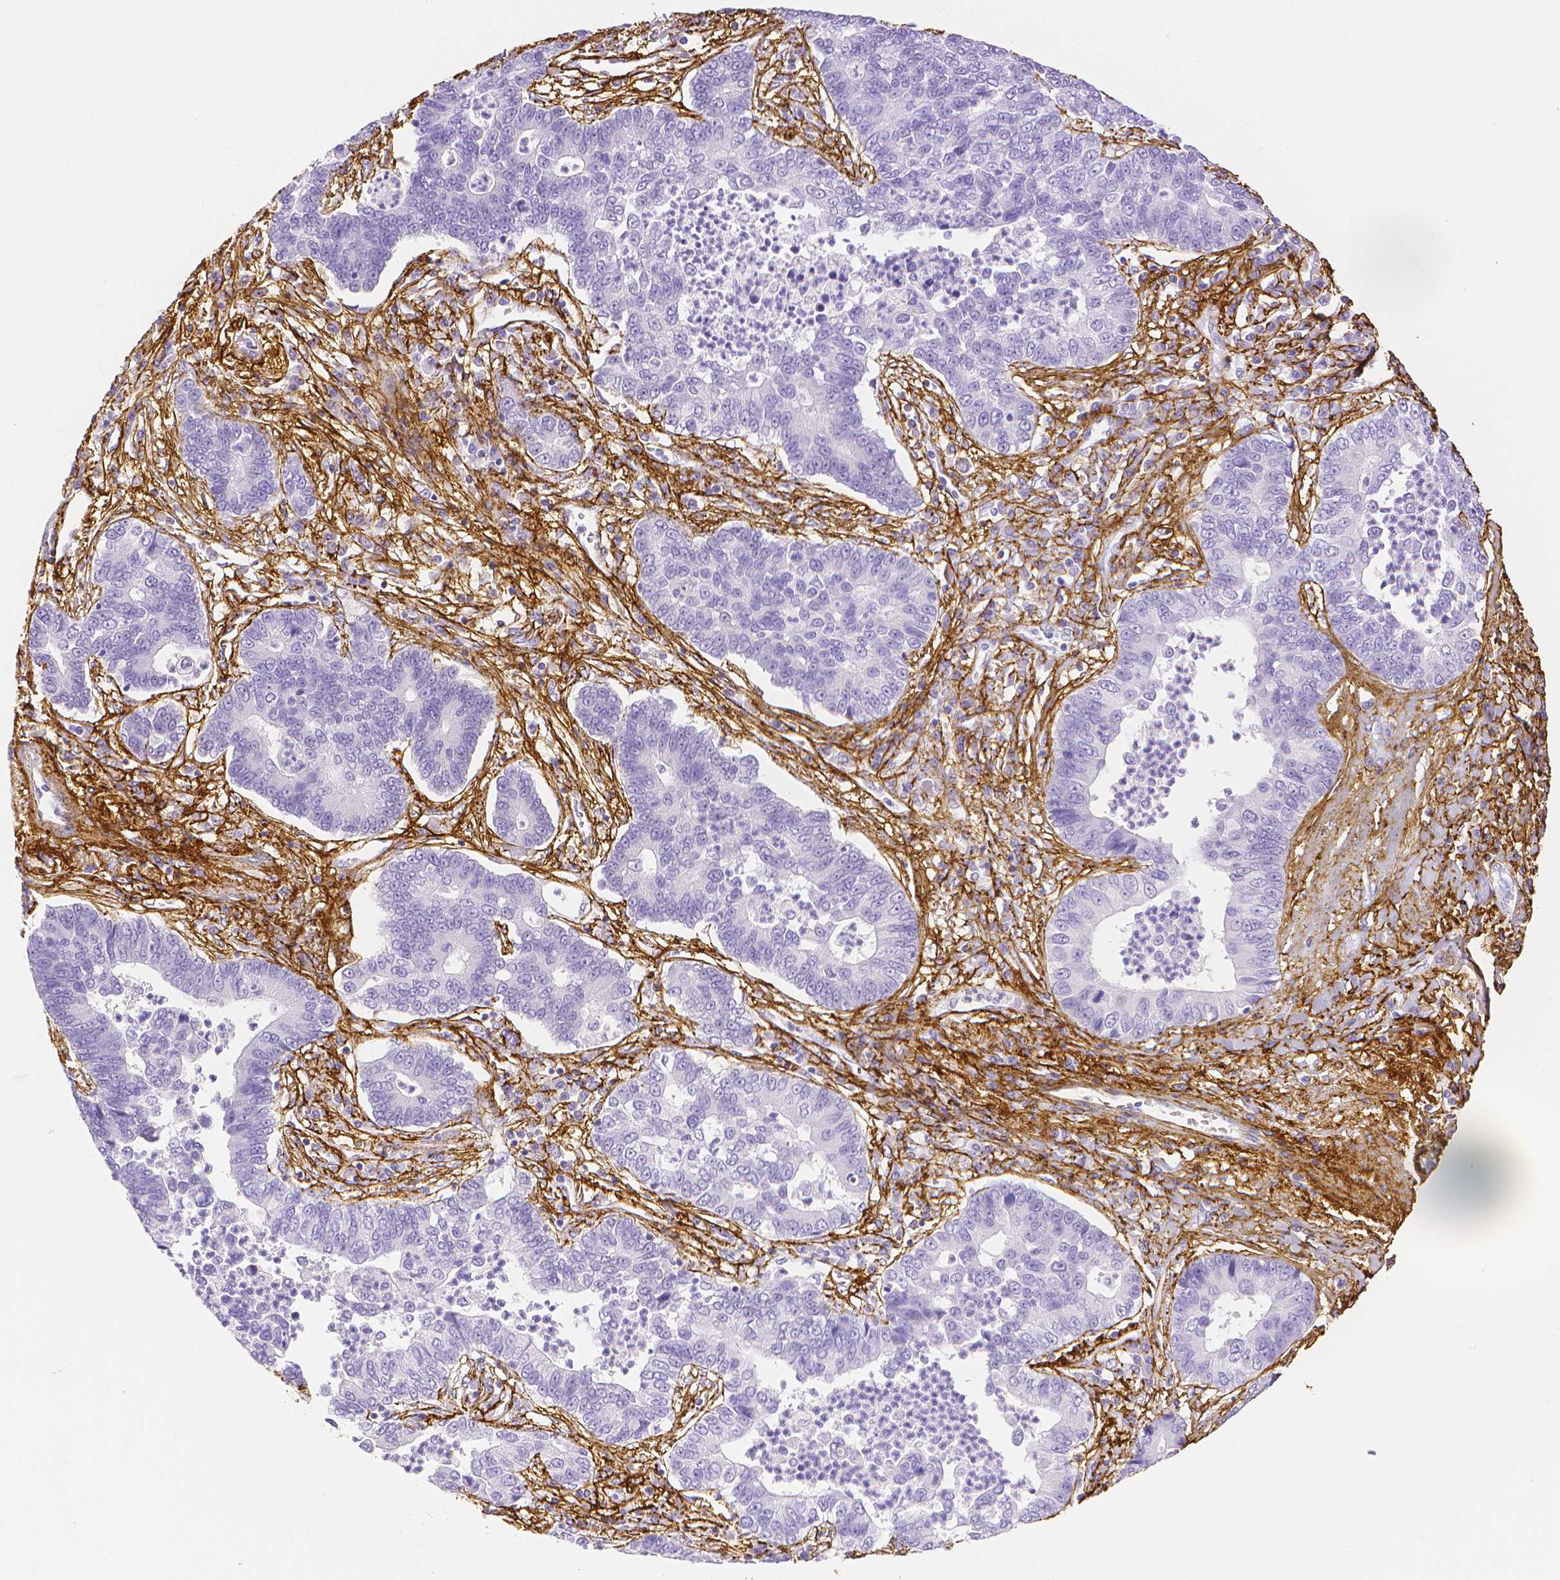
{"staining": {"intensity": "negative", "quantity": "none", "location": "none"}, "tissue": "lung cancer", "cell_type": "Tumor cells", "image_type": "cancer", "snomed": [{"axis": "morphology", "description": "Adenocarcinoma, NOS"}, {"axis": "topography", "description": "Lung"}], "caption": "Tumor cells are negative for protein expression in human lung cancer (adenocarcinoma).", "gene": "FBN1", "patient": {"sex": "female", "age": 57}}